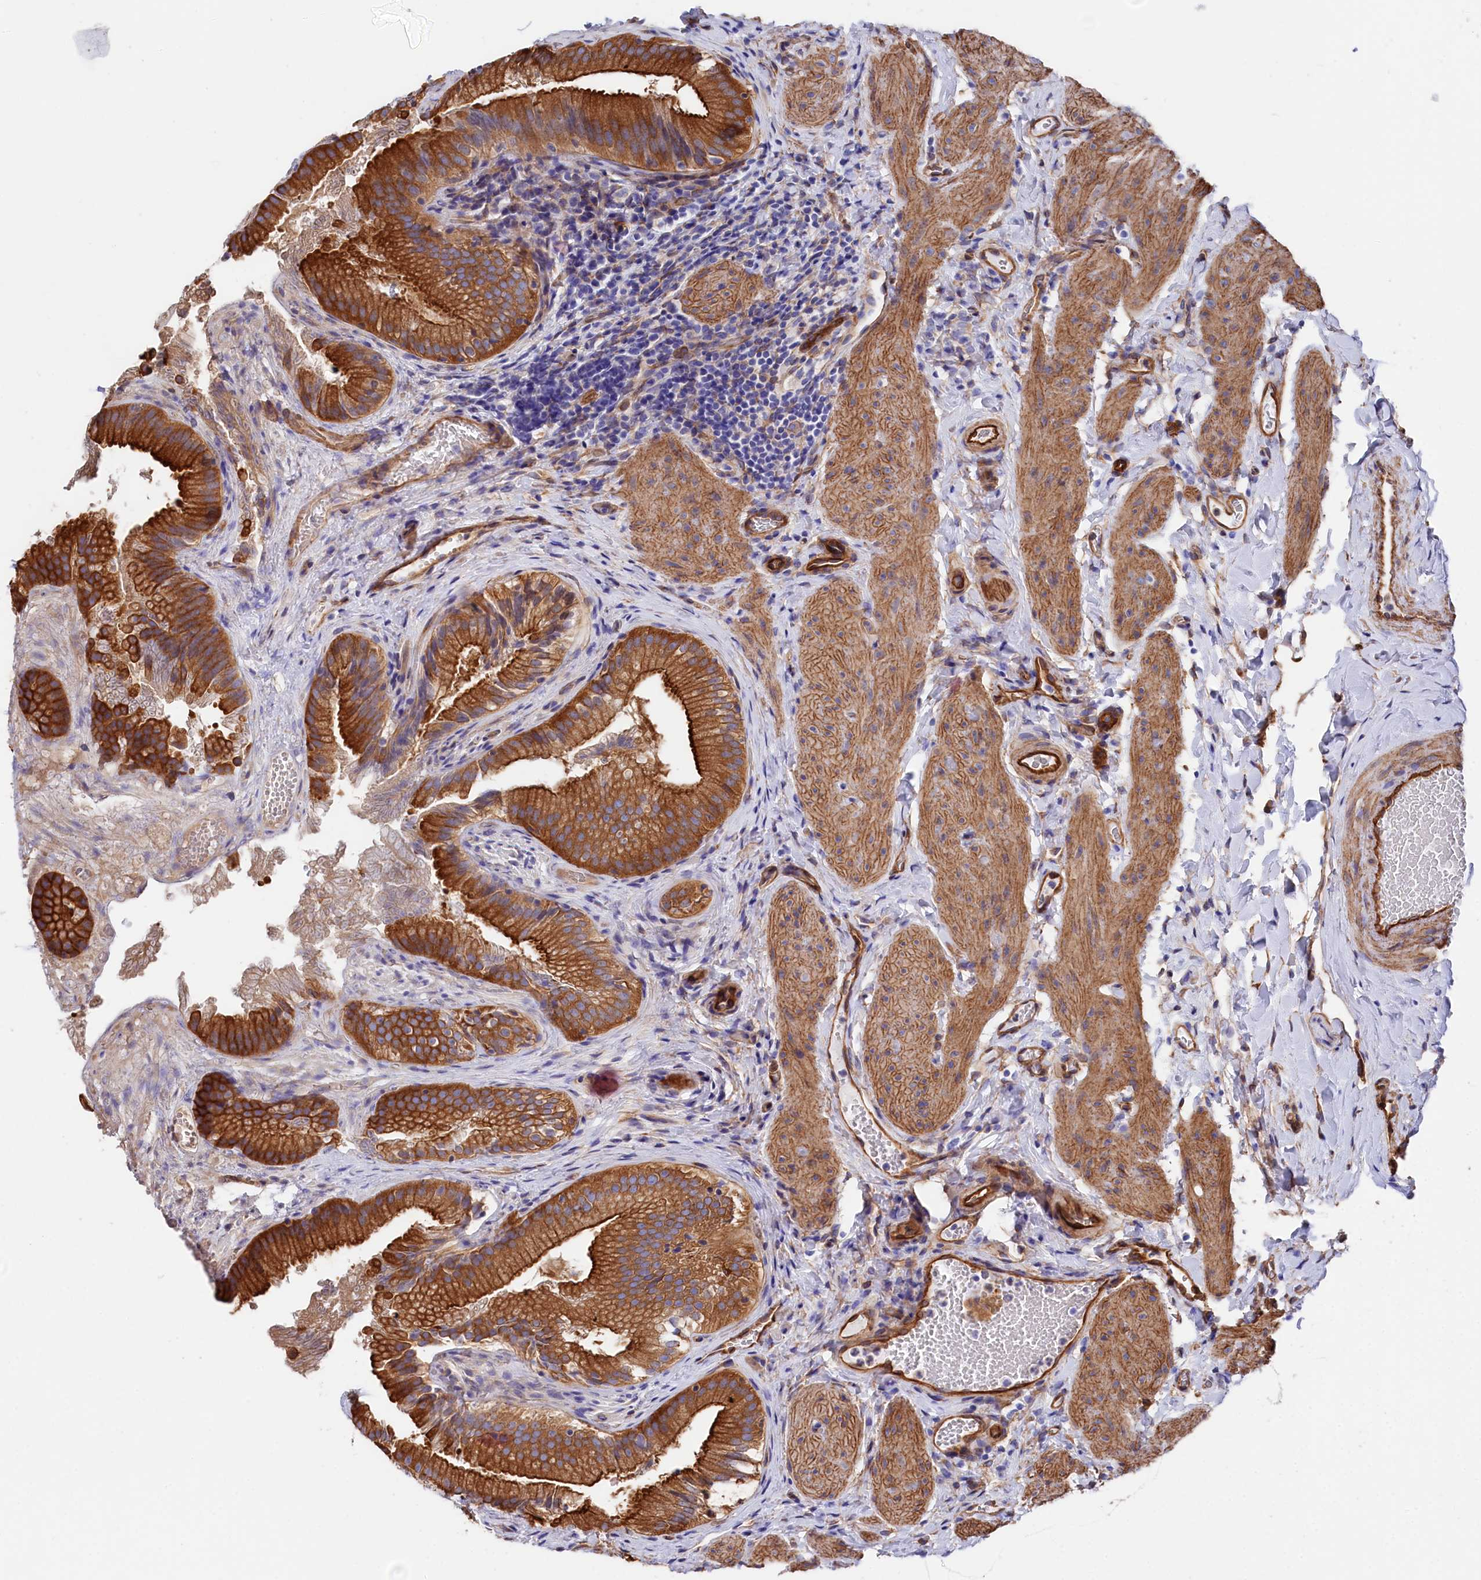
{"staining": {"intensity": "strong", "quantity": ">75%", "location": "cytoplasmic/membranous"}, "tissue": "gallbladder", "cell_type": "Glandular cells", "image_type": "normal", "snomed": [{"axis": "morphology", "description": "Normal tissue, NOS"}, {"axis": "topography", "description": "Gallbladder"}], "caption": "Protein expression analysis of unremarkable human gallbladder reveals strong cytoplasmic/membranous positivity in about >75% of glandular cells.", "gene": "TNKS1BP1", "patient": {"sex": "female", "age": 30}}